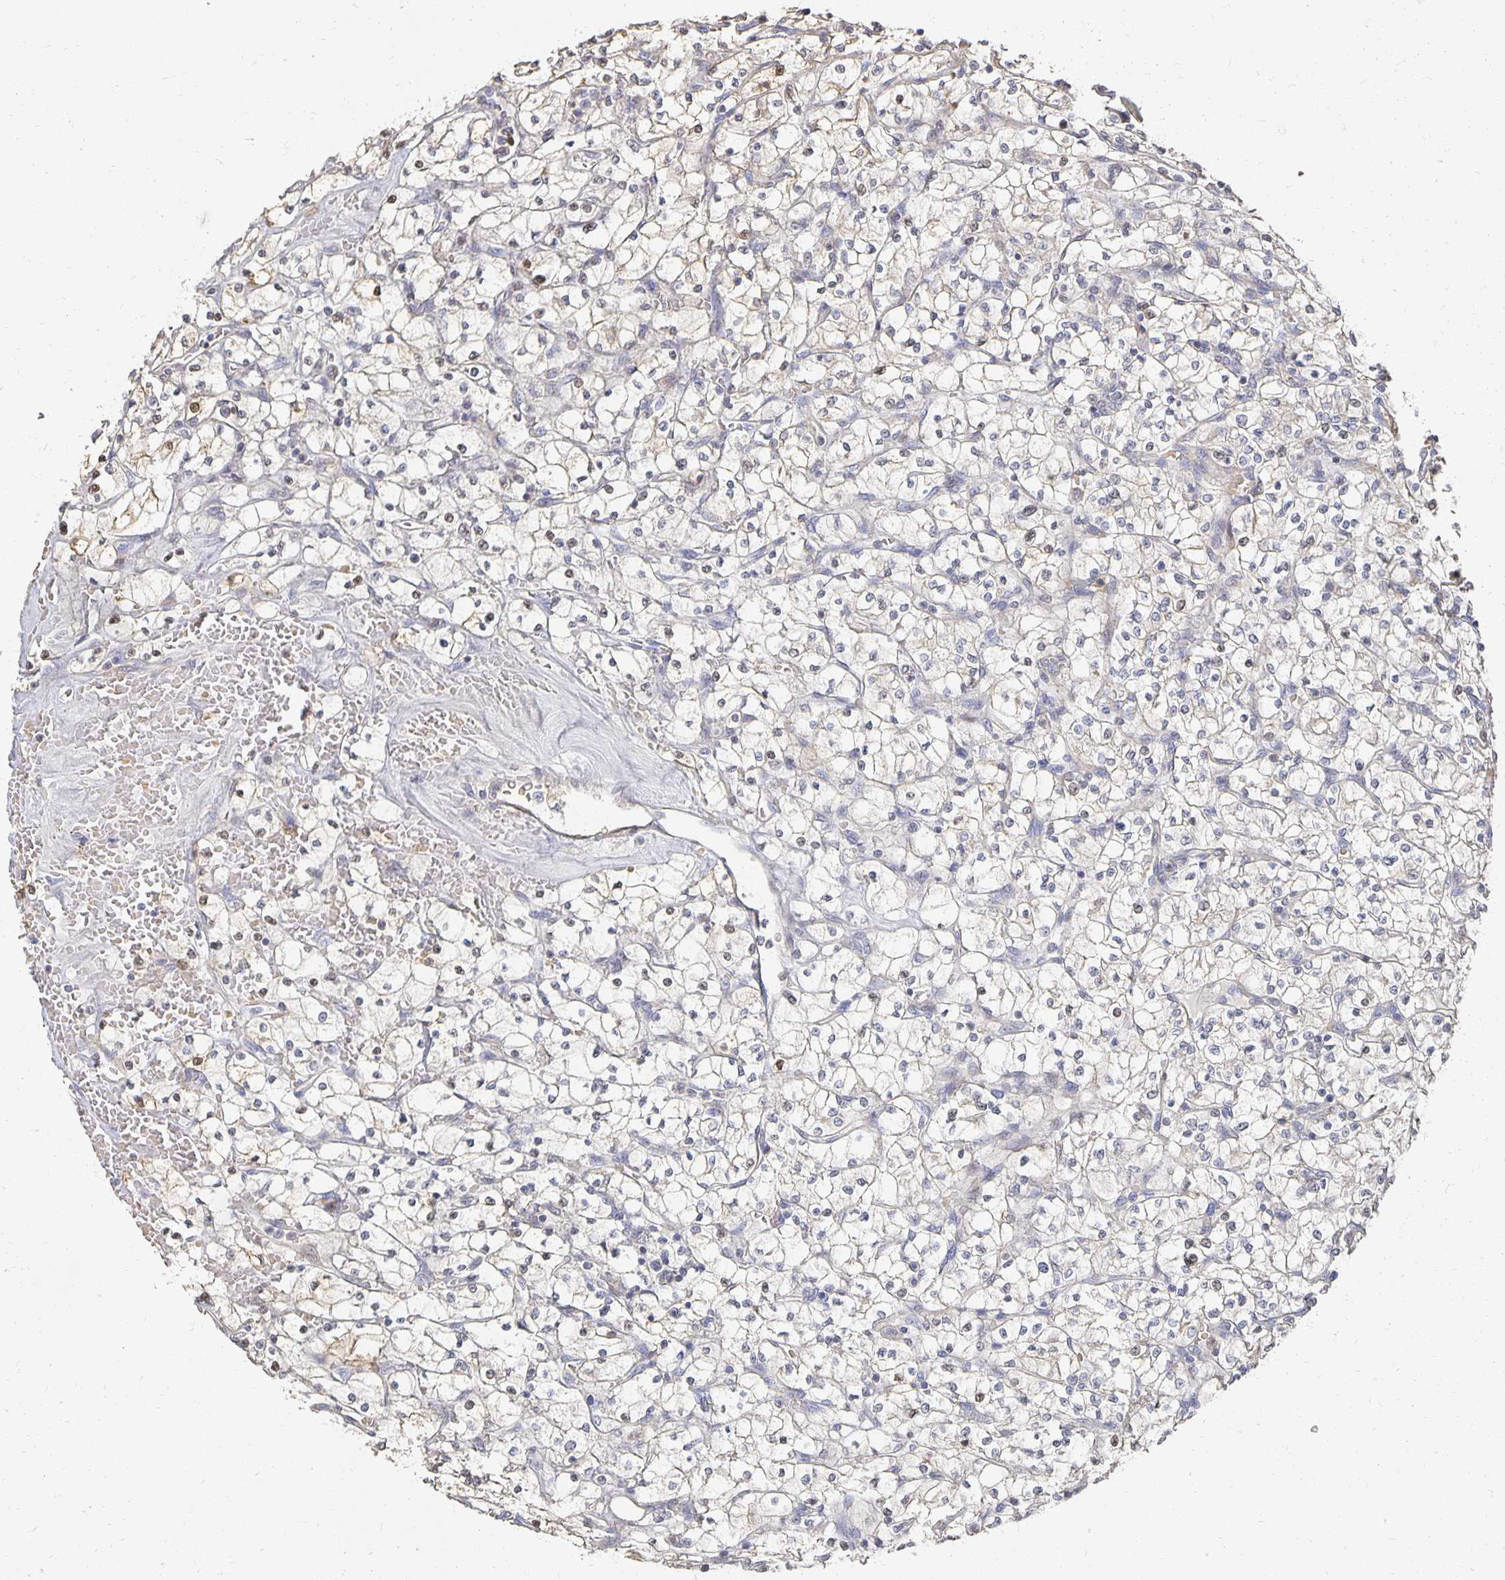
{"staining": {"intensity": "negative", "quantity": "none", "location": "none"}, "tissue": "renal cancer", "cell_type": "Tumor cells", "image_type": "cancer", "snomed": [{"axis": "morphology", "description": "Adenocarcinoma, NOS"}, {"axis": "topography", "description": "Kidney"}], "caption": "Protein analysis of adenocarcinoma (renal) demonstrates no significant positivity in tumor cells. (IHC, brightfield microscopy, high magnification).", "gene": "CST6", "patient": {"sex": "female", "age": 64}}